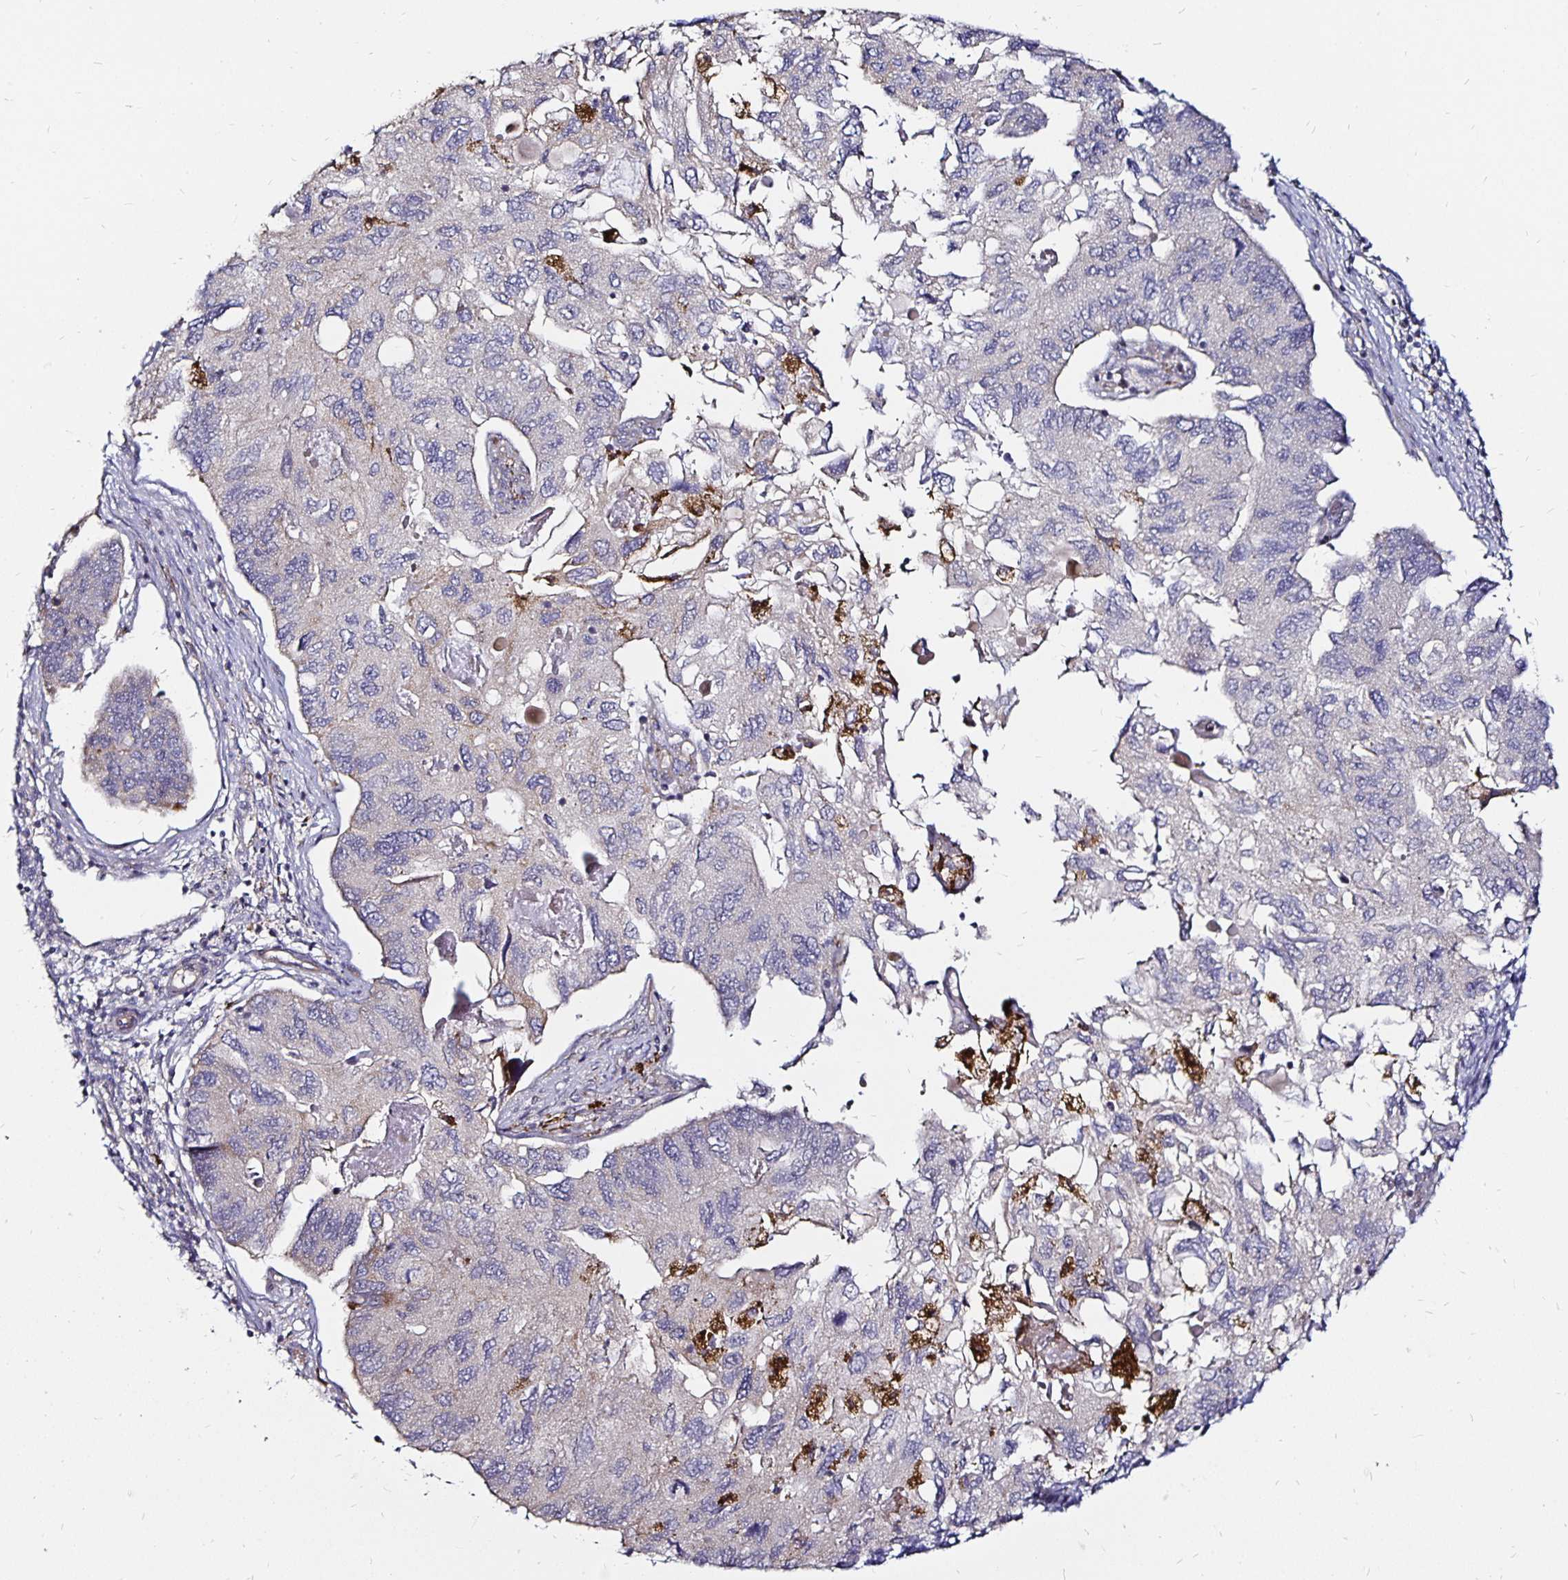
{"staining": {"intensity": "negative", "quantity": "none", "location": "none"}, "tissue": "endometrial cancer", "cell_type": "Tumor cells", "image_type": "cancer", "snomed": [{"axis": "morphology", "description": "Carcinoma, NOS"}, {"axis": "topography", "description": "Uterus"}], "caption": "IHC of human carcinoma (endometrial) exhibits no staining in tumor cells.", "gene": "CYP27A1", "patient": {"sex": "female", "age": 76}}